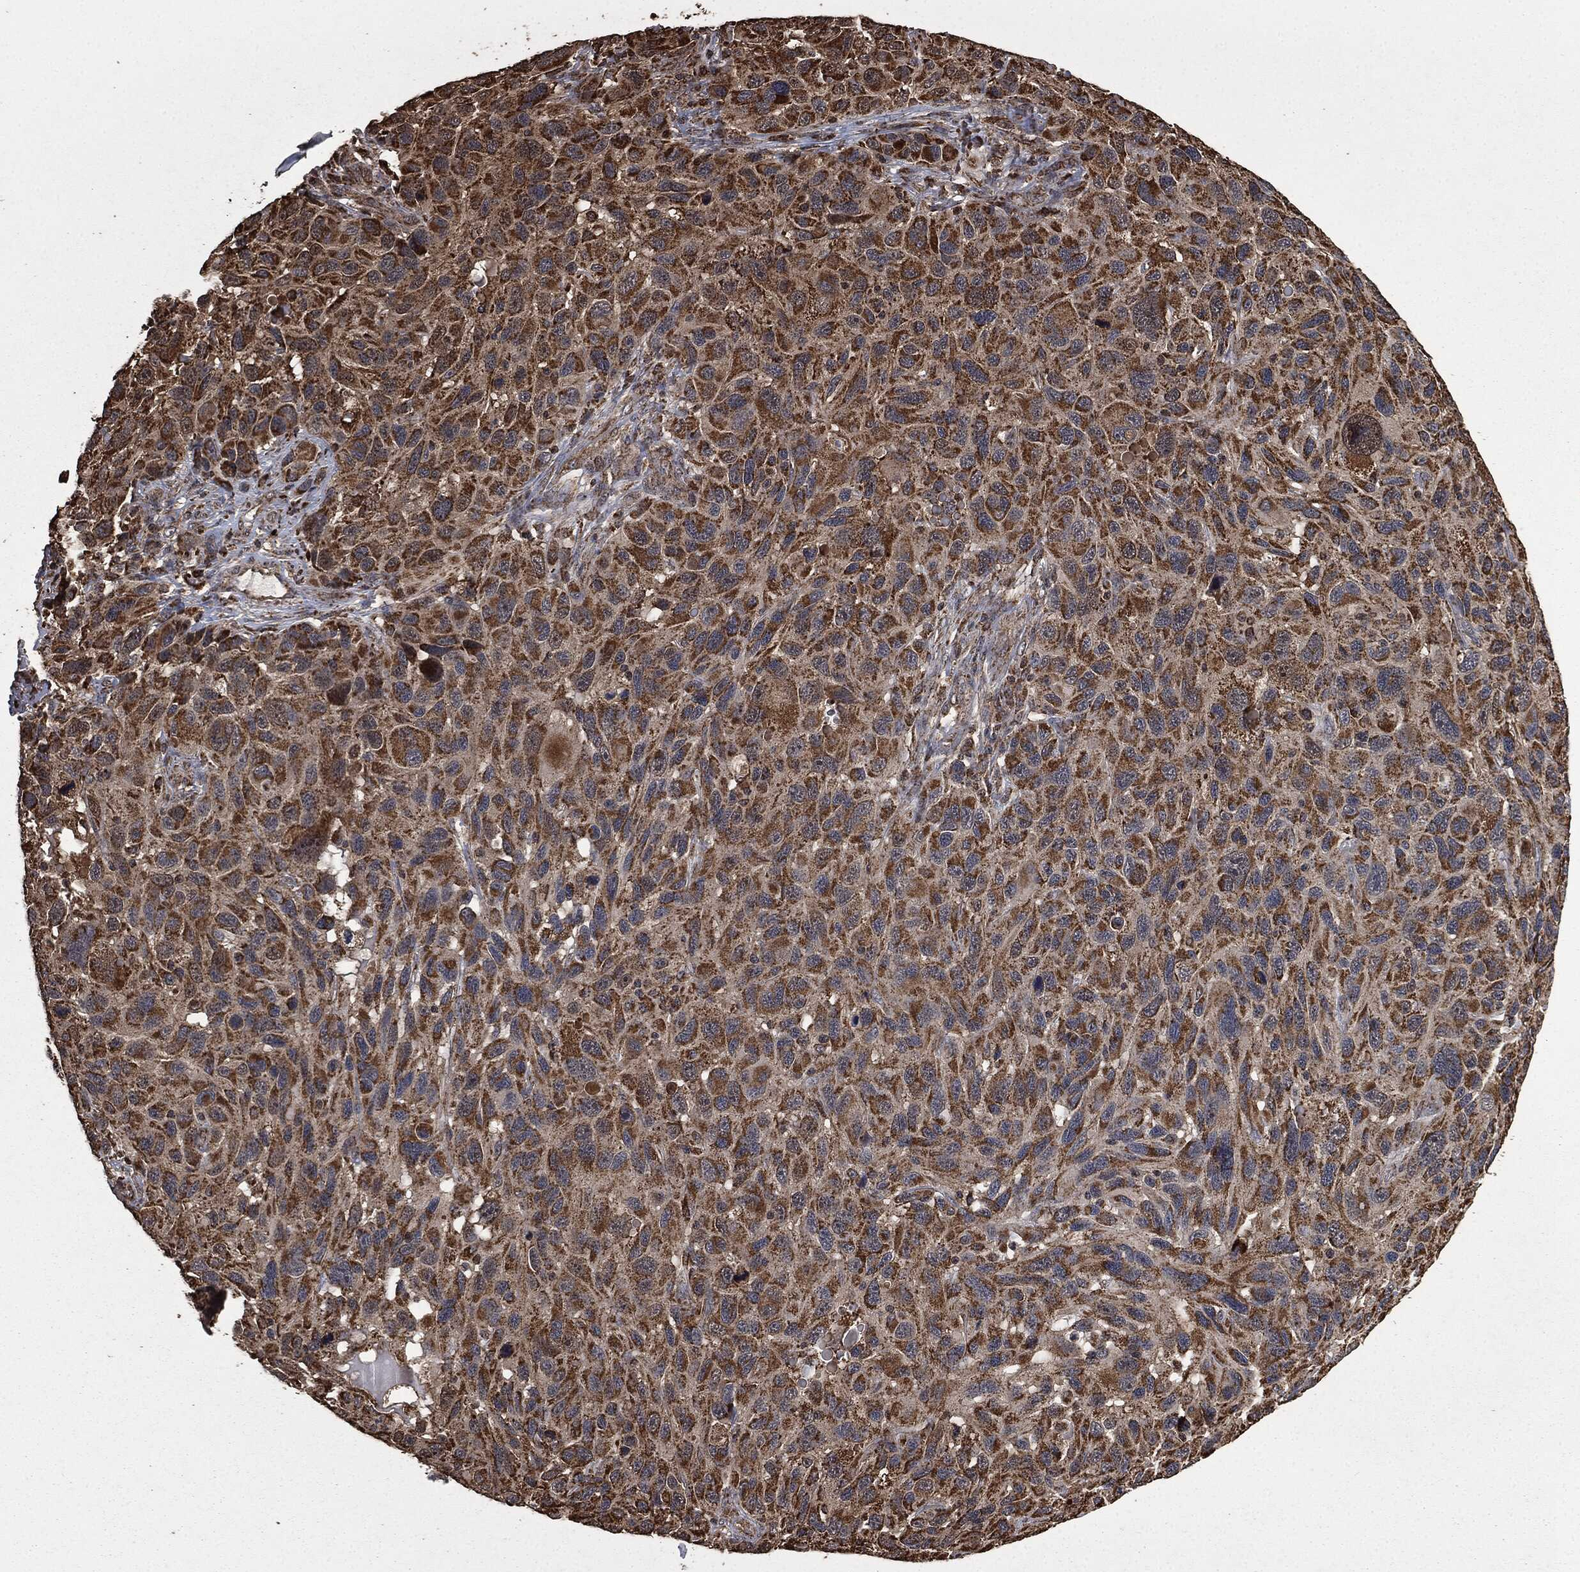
{"staining": {"intensity": "strong", "quantity": ">75%", "location": "cytoplasmic/membranous"}, "tissue": "melanoma", "cell_type": "Tumor cells", "image_type": "cancer", "snomed": [{"axis": "morphology", "description": "Malignant melanoma, NOS"}, {"axis": "topography", "description": "Skin"}], "caption": "Malignant melanoma was stained to show a protein in brown. There is high levels of strong cytoplasmic/membranous positivity in approximately >75% of tumor cells. The staining is performed using DAB brown chromogen to label protein expression. The nuclei are counter-stained blue using hematoxylin.", "gene": "LIG3", "patient": {"sex": "male", "age": 53}}